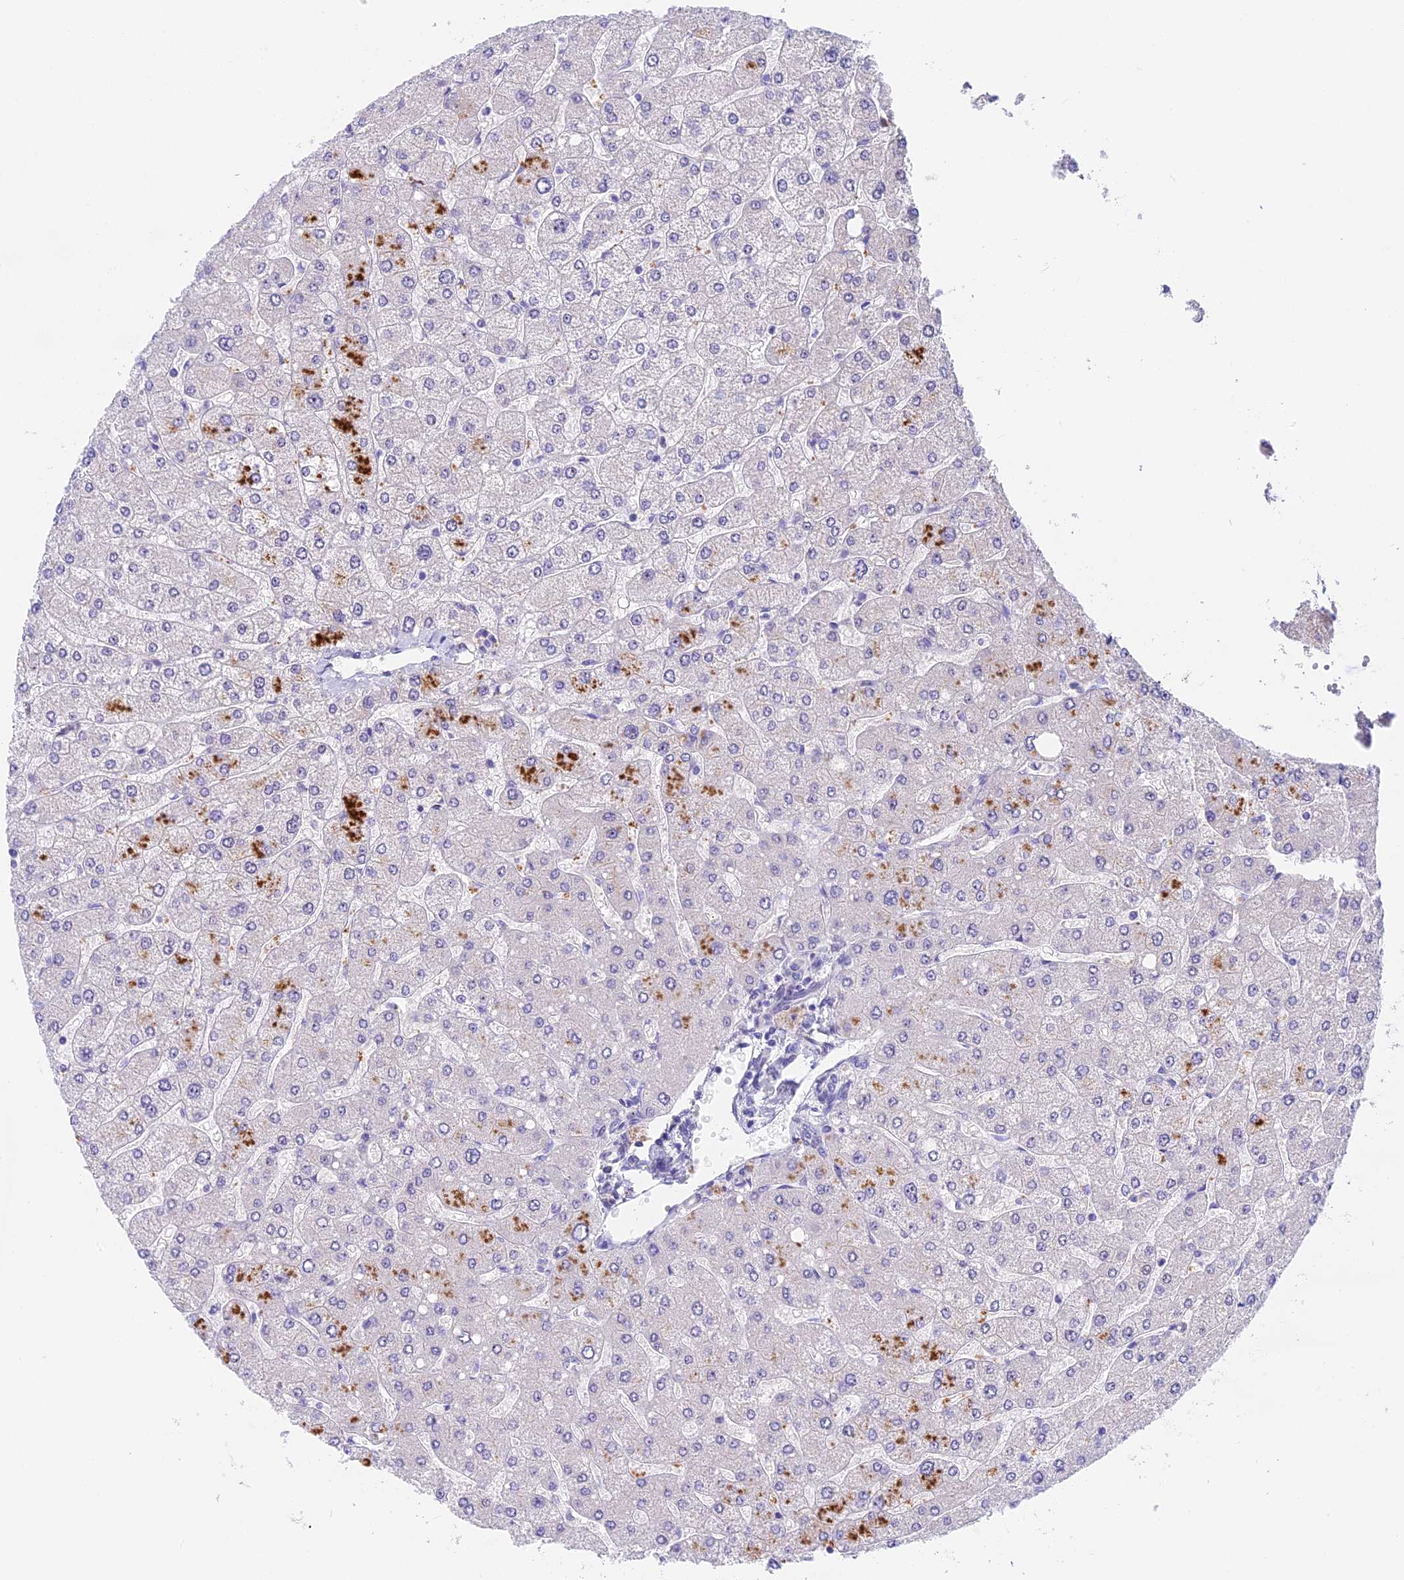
{"staining": {"intensity": "negative", "quantity": "none", "location": "none"}, "tissue": "liver", "cell_type": "Cholangiocytes", "image_type": "normal", "snomed": [{"axis": "morphology", "description": "Normal tissue, NOS"}, {"axis": "topography", "description": "Liver"}], "caption": "Photomicrograph shows no protein expression in cholangiocytes of benign liver. The staining is performed using DAB (3,3'-diaminobenzidine) brown chromogen with nuclei counter-stained in using hematoxylin.", "gene": "MIDN", "patient": {"sex": "male", "age": 55}}